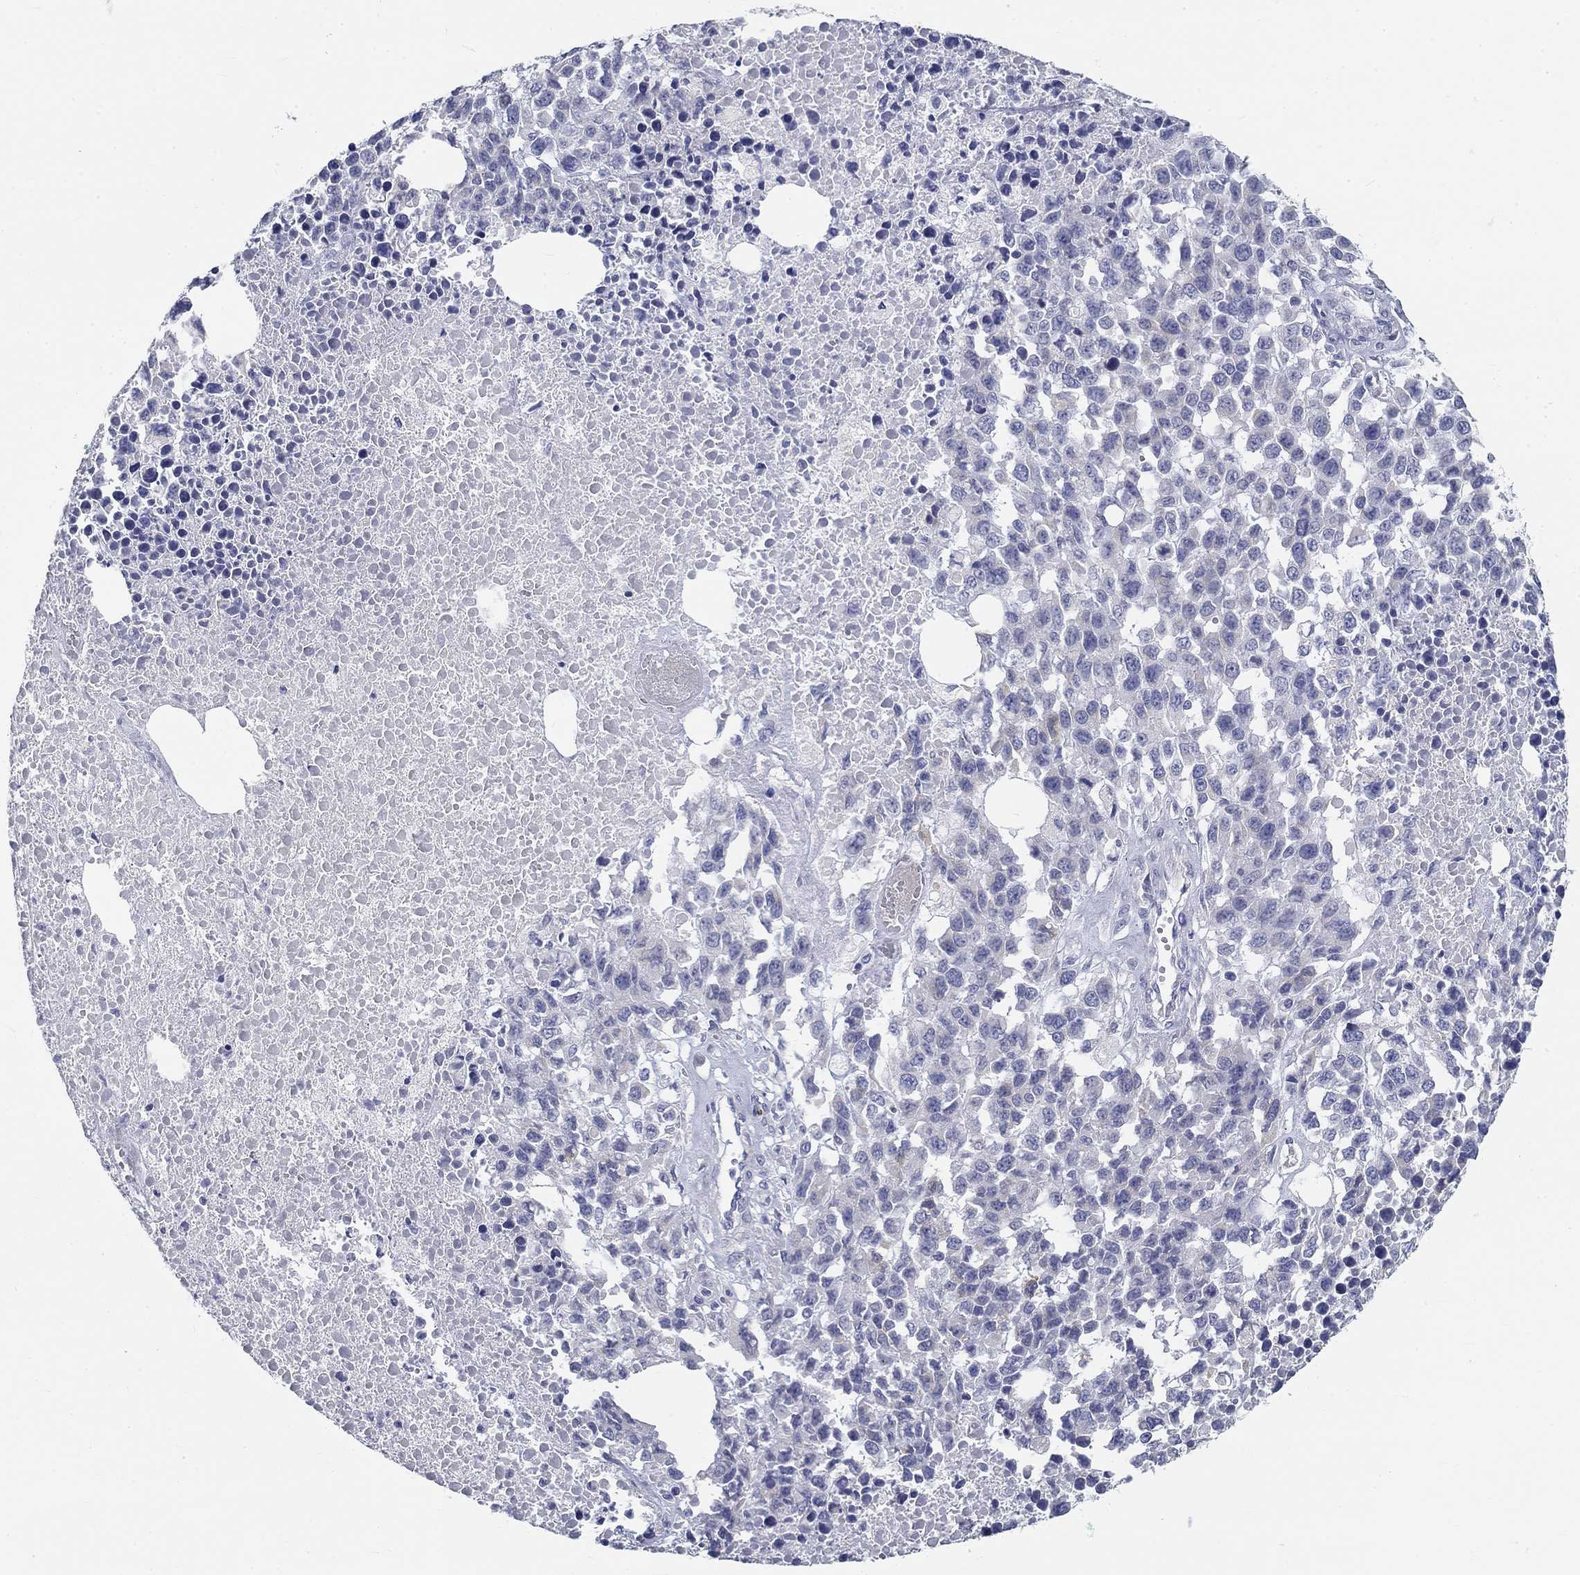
{"staining": {"intensity": "negative", "quantity": "none", "location": "none"}, "tissue": "melanoma", "cell_type": "Tumor cells", "image_type": "cancer", "snomed": [{"axis": "morphology", "description": "Malignant melanoma, Metastatic site"}, {"axis": "topography", "description": "Skin"}], "caption": "Immunohistochemistry (IHC) of human malignant melanoma (metastatic site) exhibits no staining in tumor cells.", "gene": "GALNTL5", "patient": {"sex": "male", "age": 84}}